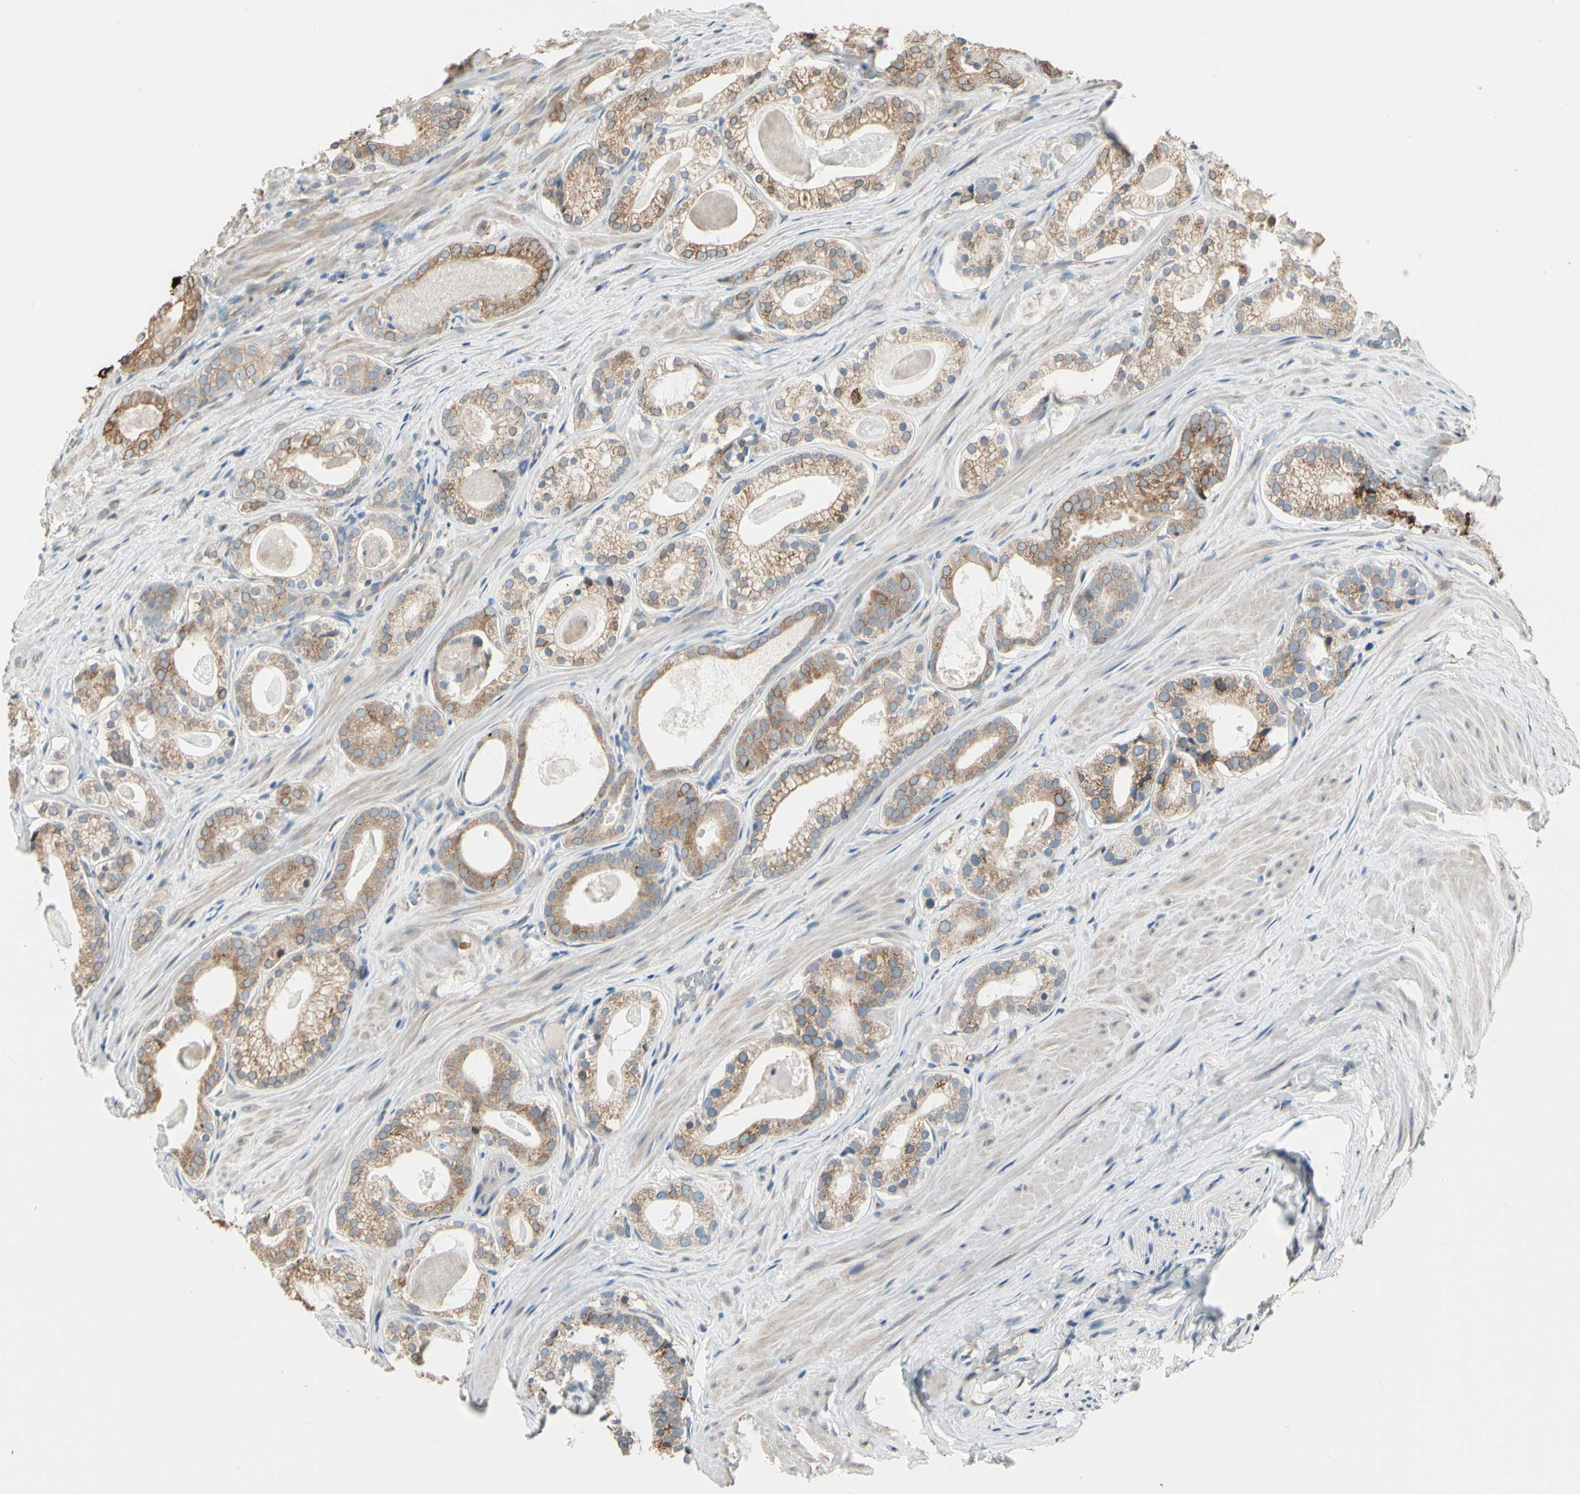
{"staining": {"intensity": "moderate", "quantity": ">75%", "location": "cytoplasmic/membranous"}, "tissue": "prostate cancer", "cell_type": "Tumor cells", "image_type": "cancer", "snomed": [{"axis": "morphology", "description": "Adenocarcinoma, Low grade"}, {"axis": "topography", "description": "Prostate"}], "caption": "About >75% of tumor cells in human adenocarcinoma (low-grade) (prostate) exhibit moderate cytoplasmic/membranous protein positivity as visualized by brown immunohistochemical staining.", "gene": "NUCB2", "patient": {"sex": "male", "age": 59}}